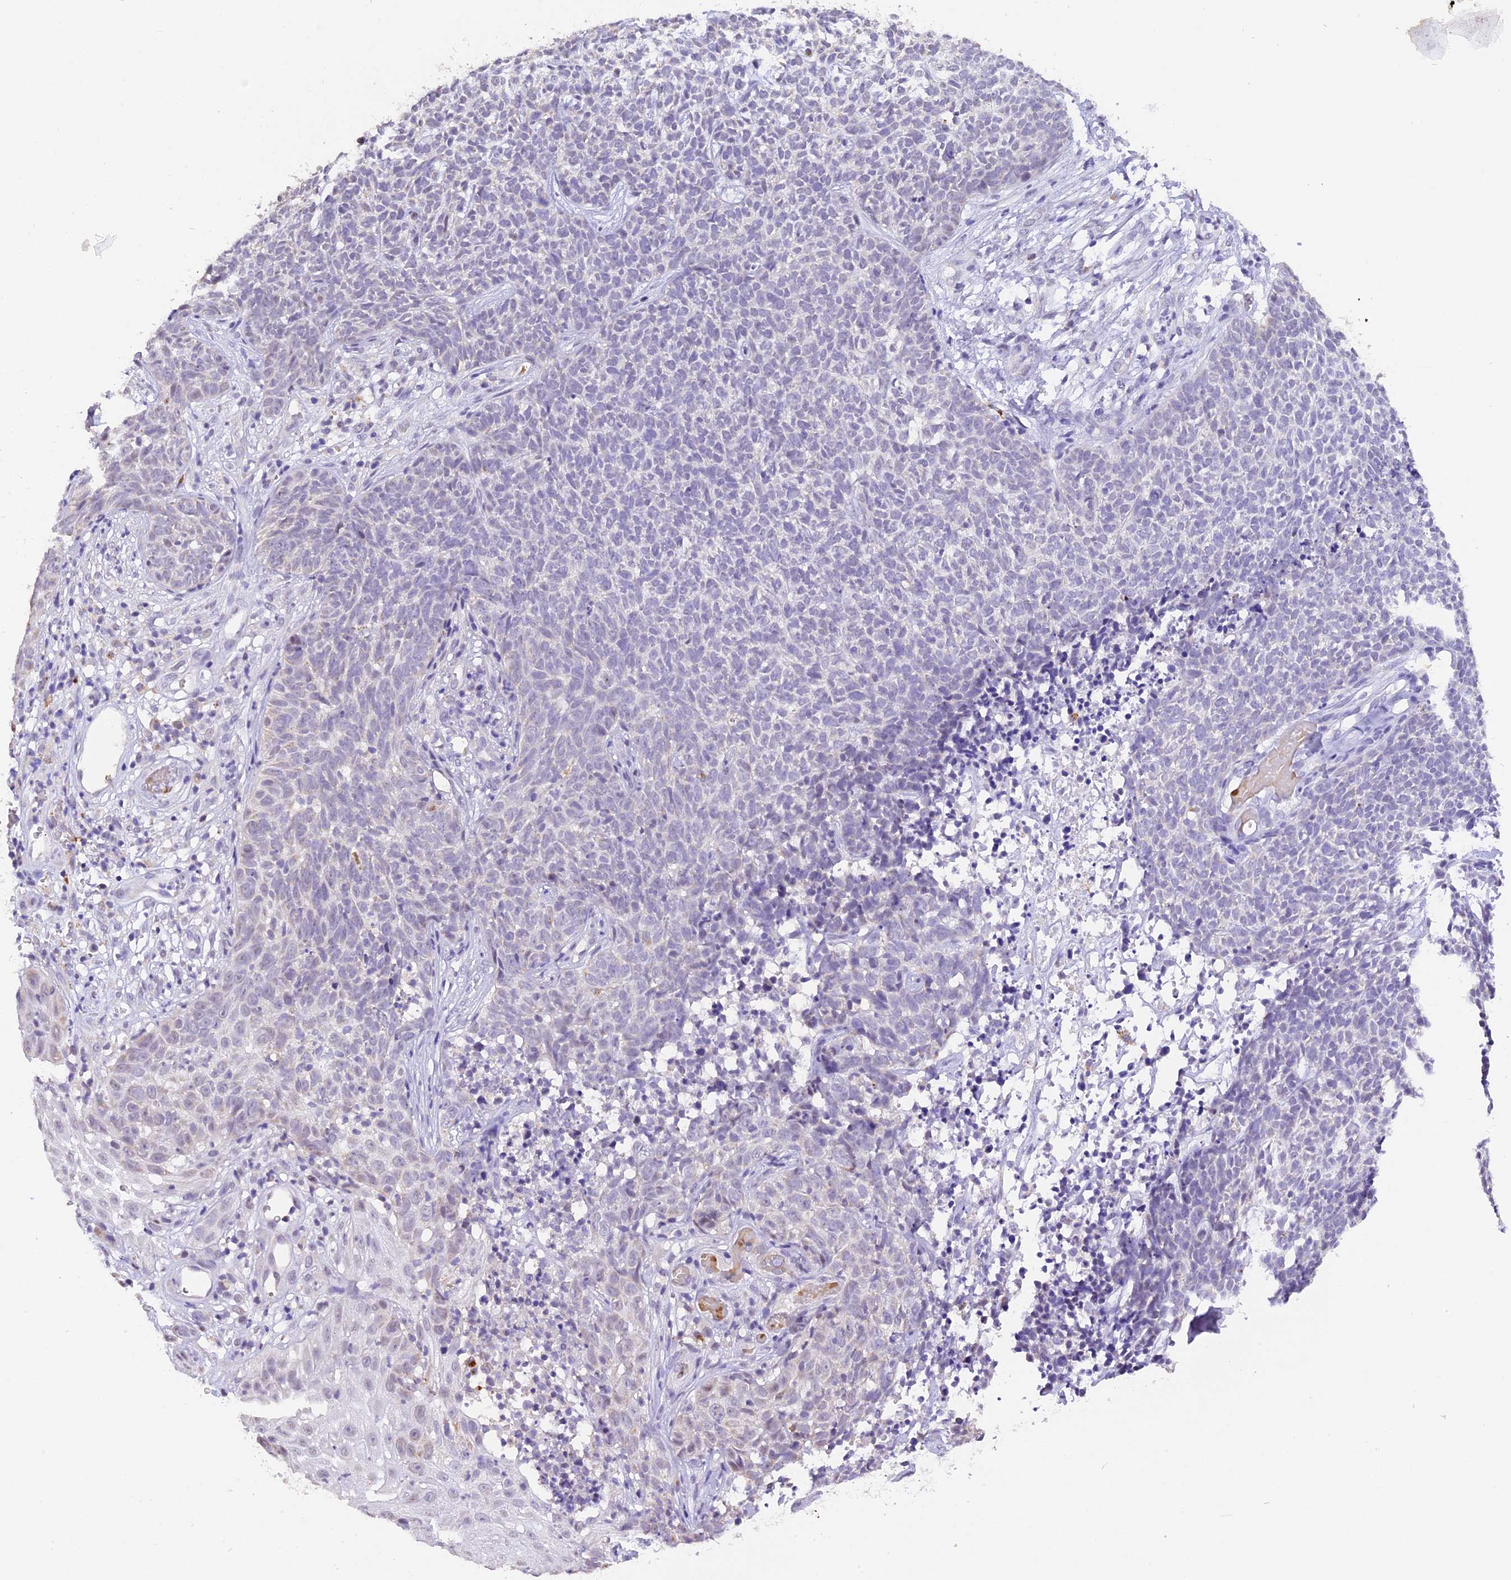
{"staining": {"intensity": "negative", "quantity": "none", "location": "none"}, "tissue": "skin cancer", "cell_type": "Tumor cells", "image_type": "cancer", "snomed": [{"axis": "morphology", "description": "Basal cell carcinoma"}, {"axis": "topography", "description": "Skin"}], "caption": "Protein analysis of skin cancer (basal cell carcinoma) demonstrates no significant positivity in tumor cells. Brightfield microscopy of immunohistochemistry (IHC) stained with DAB (3,3'-diaminobenzidine) (brown) and hematoxylin (blue), captured at high magnification.", "gene": "AHSP", "patient": {"sex": "female", "age": 84}}